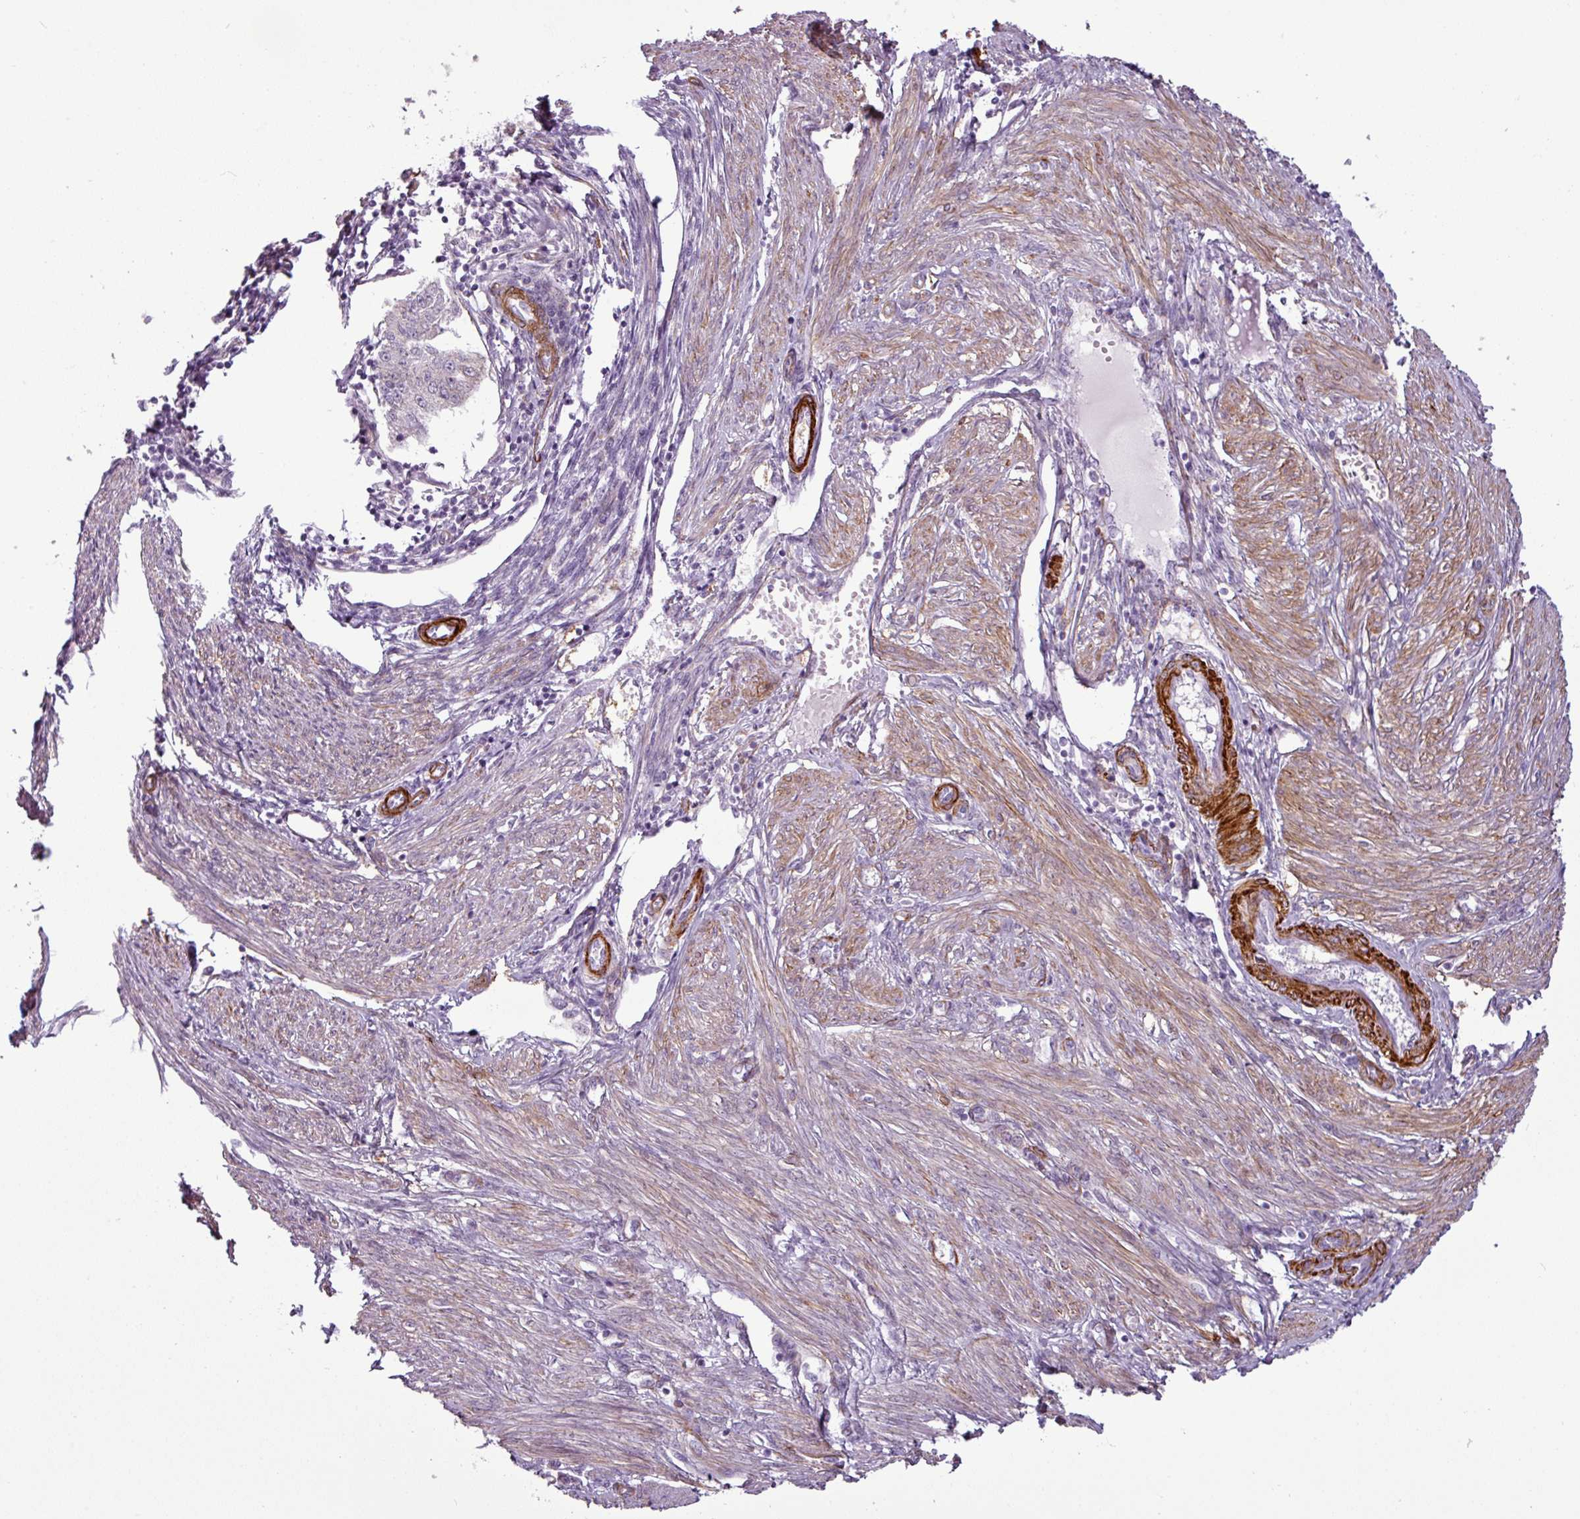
{"staining": {"intensity": "negative", "quantity": "none", "location": "none"}, "tissue": "endometrial cancer", "cell_type": "Tumor cells", "image_type": "cancer", "snomed": [{"axis": "morphology", "description": "Adenocarcinoma, NOS"}, {"axis": "topography", "description": "Endometrium"}], "caption": "Immunohistochemistry (IHC) of endometrial cancer exhibits no staining in tumor cells.", "gene": "ATP10A", "patient": {"sex": "female", "age": 50}}